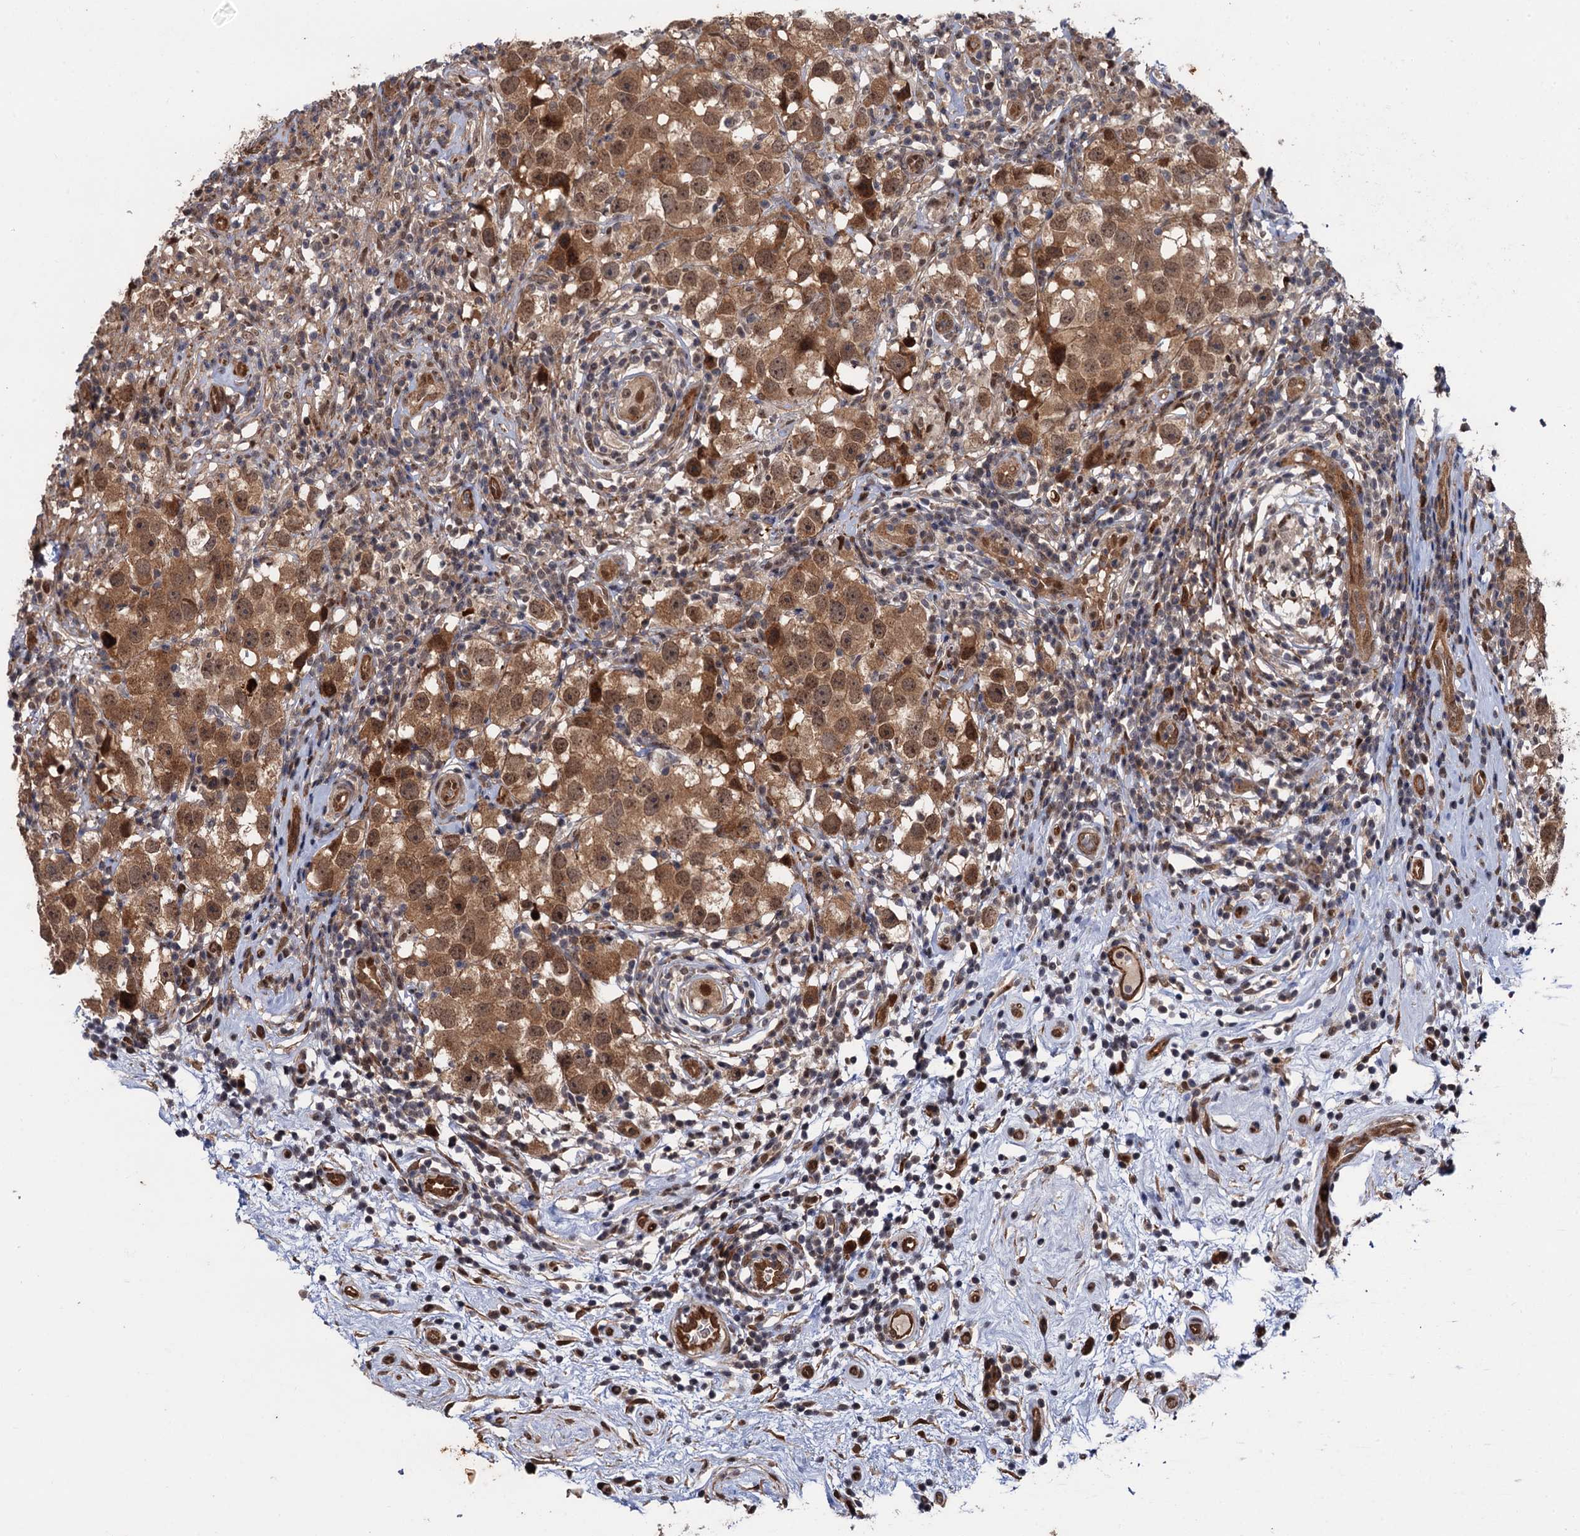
{"staining": {"intensity": "moderate", "quantity": ">75%", "location": "cytoplasmic/membranous,nuclear"}, "tissue": "testis cancer", "cell_type": "Tumor cells", "image_type": "cancer", "snomed": [{"axis": "morphology", "description": "Seminoma, NOS"}, {"axis": "topography", "description": "Testis"}], "caption": "This is an image of immunohistochemistry staining of testis cancer (seminoma), which shows moderate staining in the cytoplasmic/membranous and nuclear of tumor cells.", "gene": "CDC23", "patient": {"sex": "male", "age": 49}}